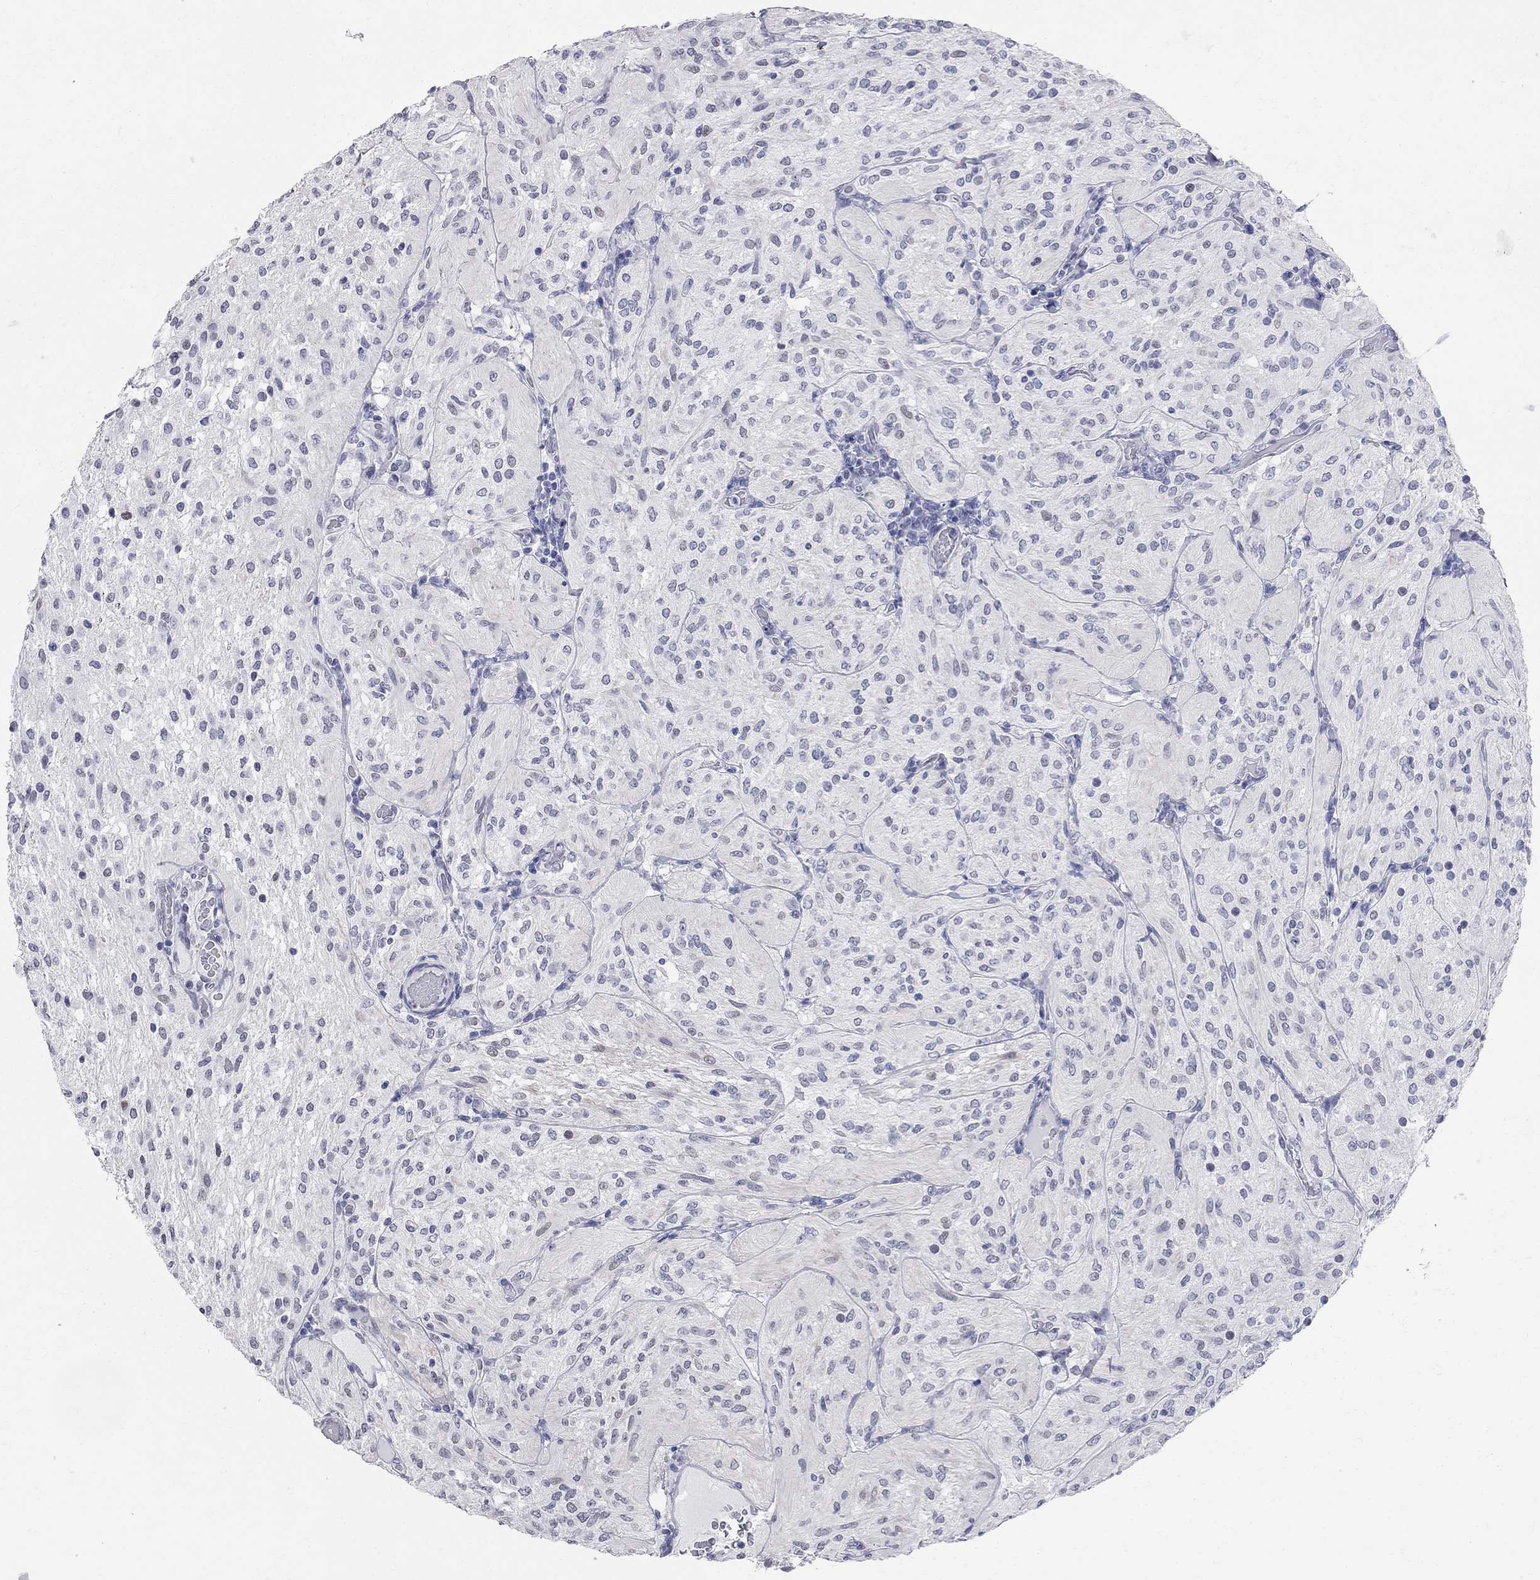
{"staining": {"intensity": "negative", "quantity": "none", "location": "none"}, "tissue": "glioma", "cell_type": "Tumor cells", "image_type": "cancer", "snomed": [{"axis": "morphology", "description": "Glioma, malignant, Low grade"}, {"axis": "topography", "description": "Brain"}], "caption": "Protein analysis of glioma exhibits no significant expression in tumor cells.", "gene": "BPIFB1", "patient": {"sex": "male", "age": 3}}